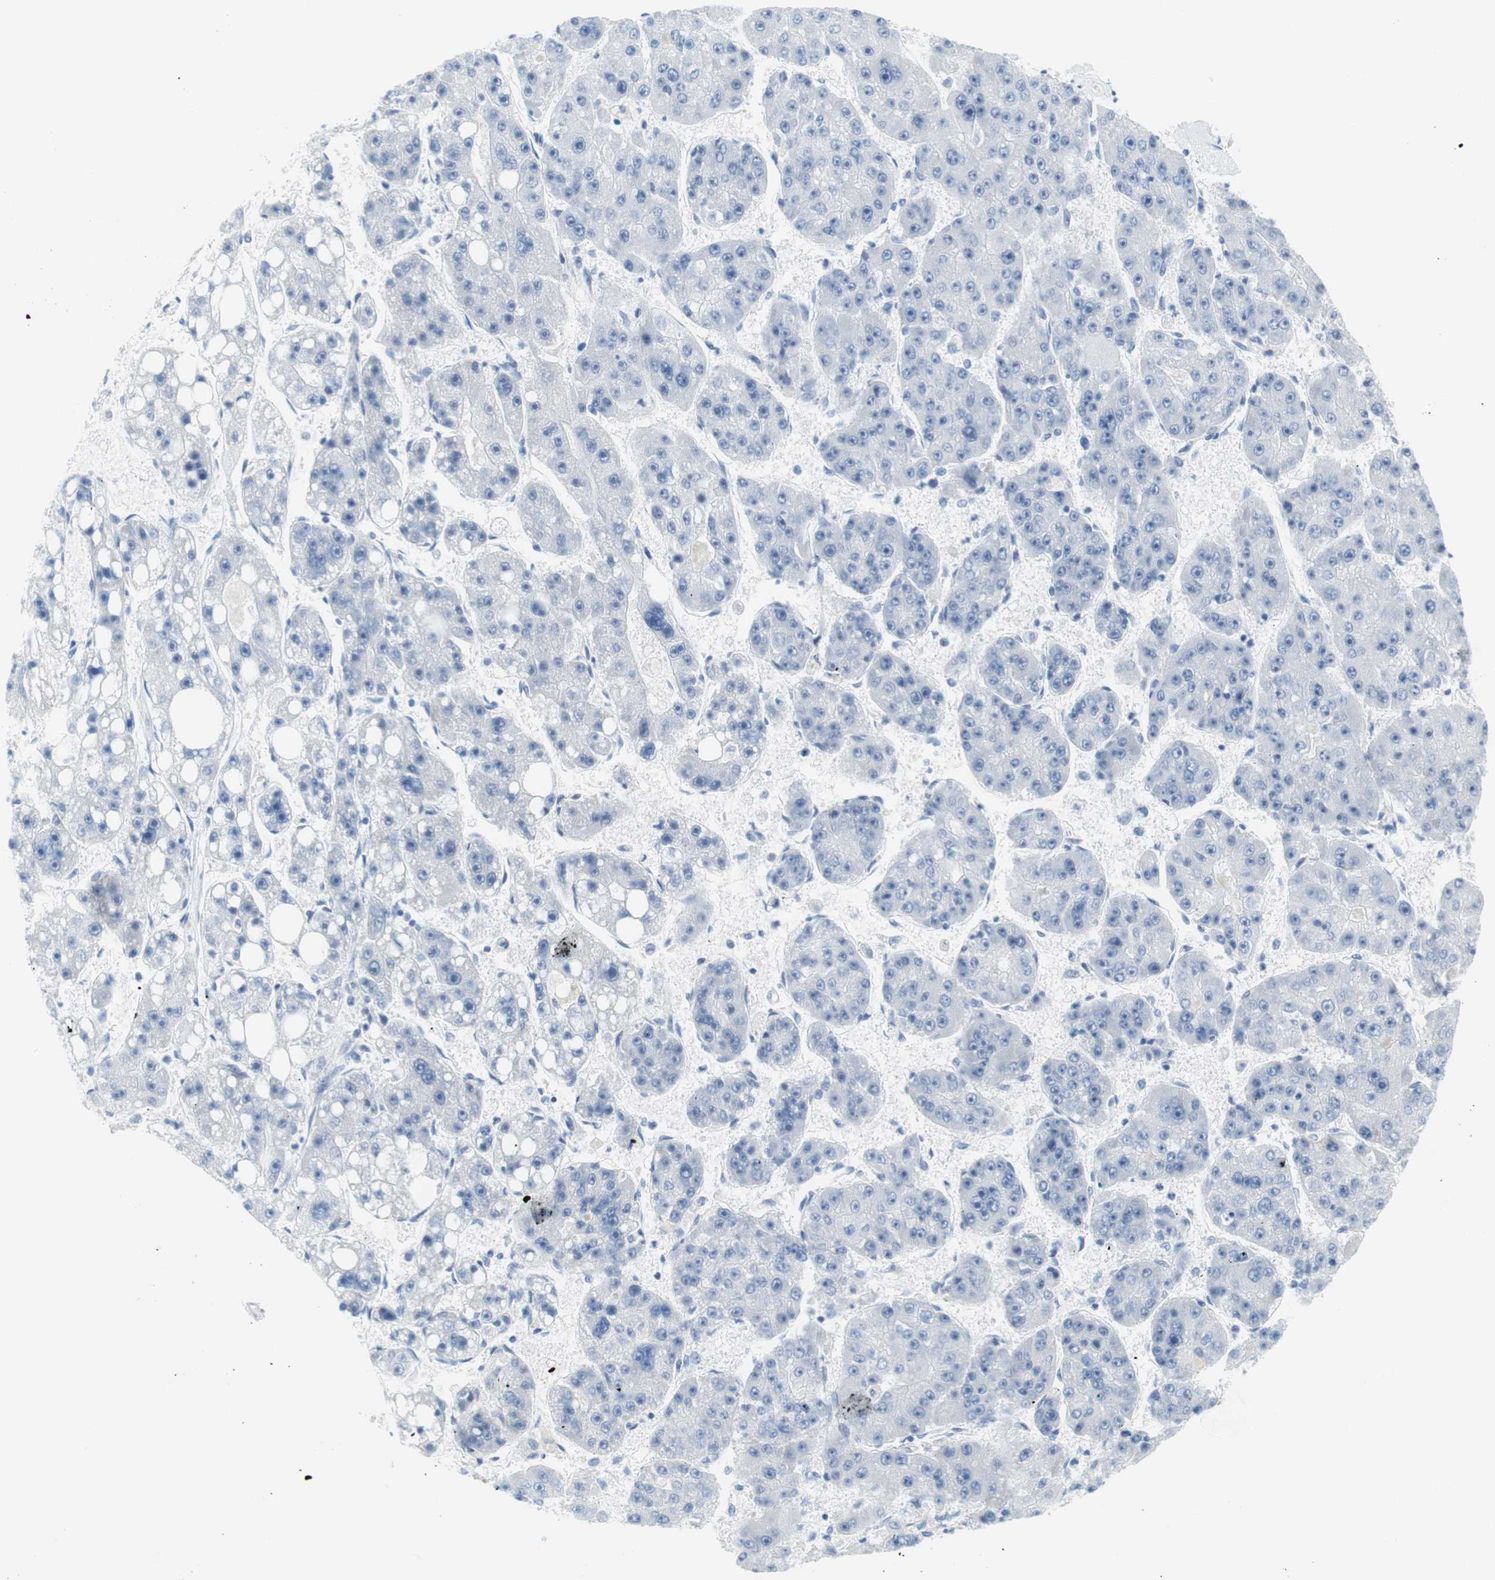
{"staining": {"intensity": "negative", "quantity": "none", "location": "none"}, "tissue": "liver cancer", "cell_type": "Tumor cells", "image_type": "cancer", "snomed": [{"axis": "morphology", "description": "Carcinoma, Hepatocellular, NOS"}, {"axis": "topography", "description": "Liver"}], "caption": "Protein analysis of hepatocellular carcinoma (liver) shows no significant staining in tumor cells.", "gene": "MYH1", "patient": {"sex": "female", "age": 61}}